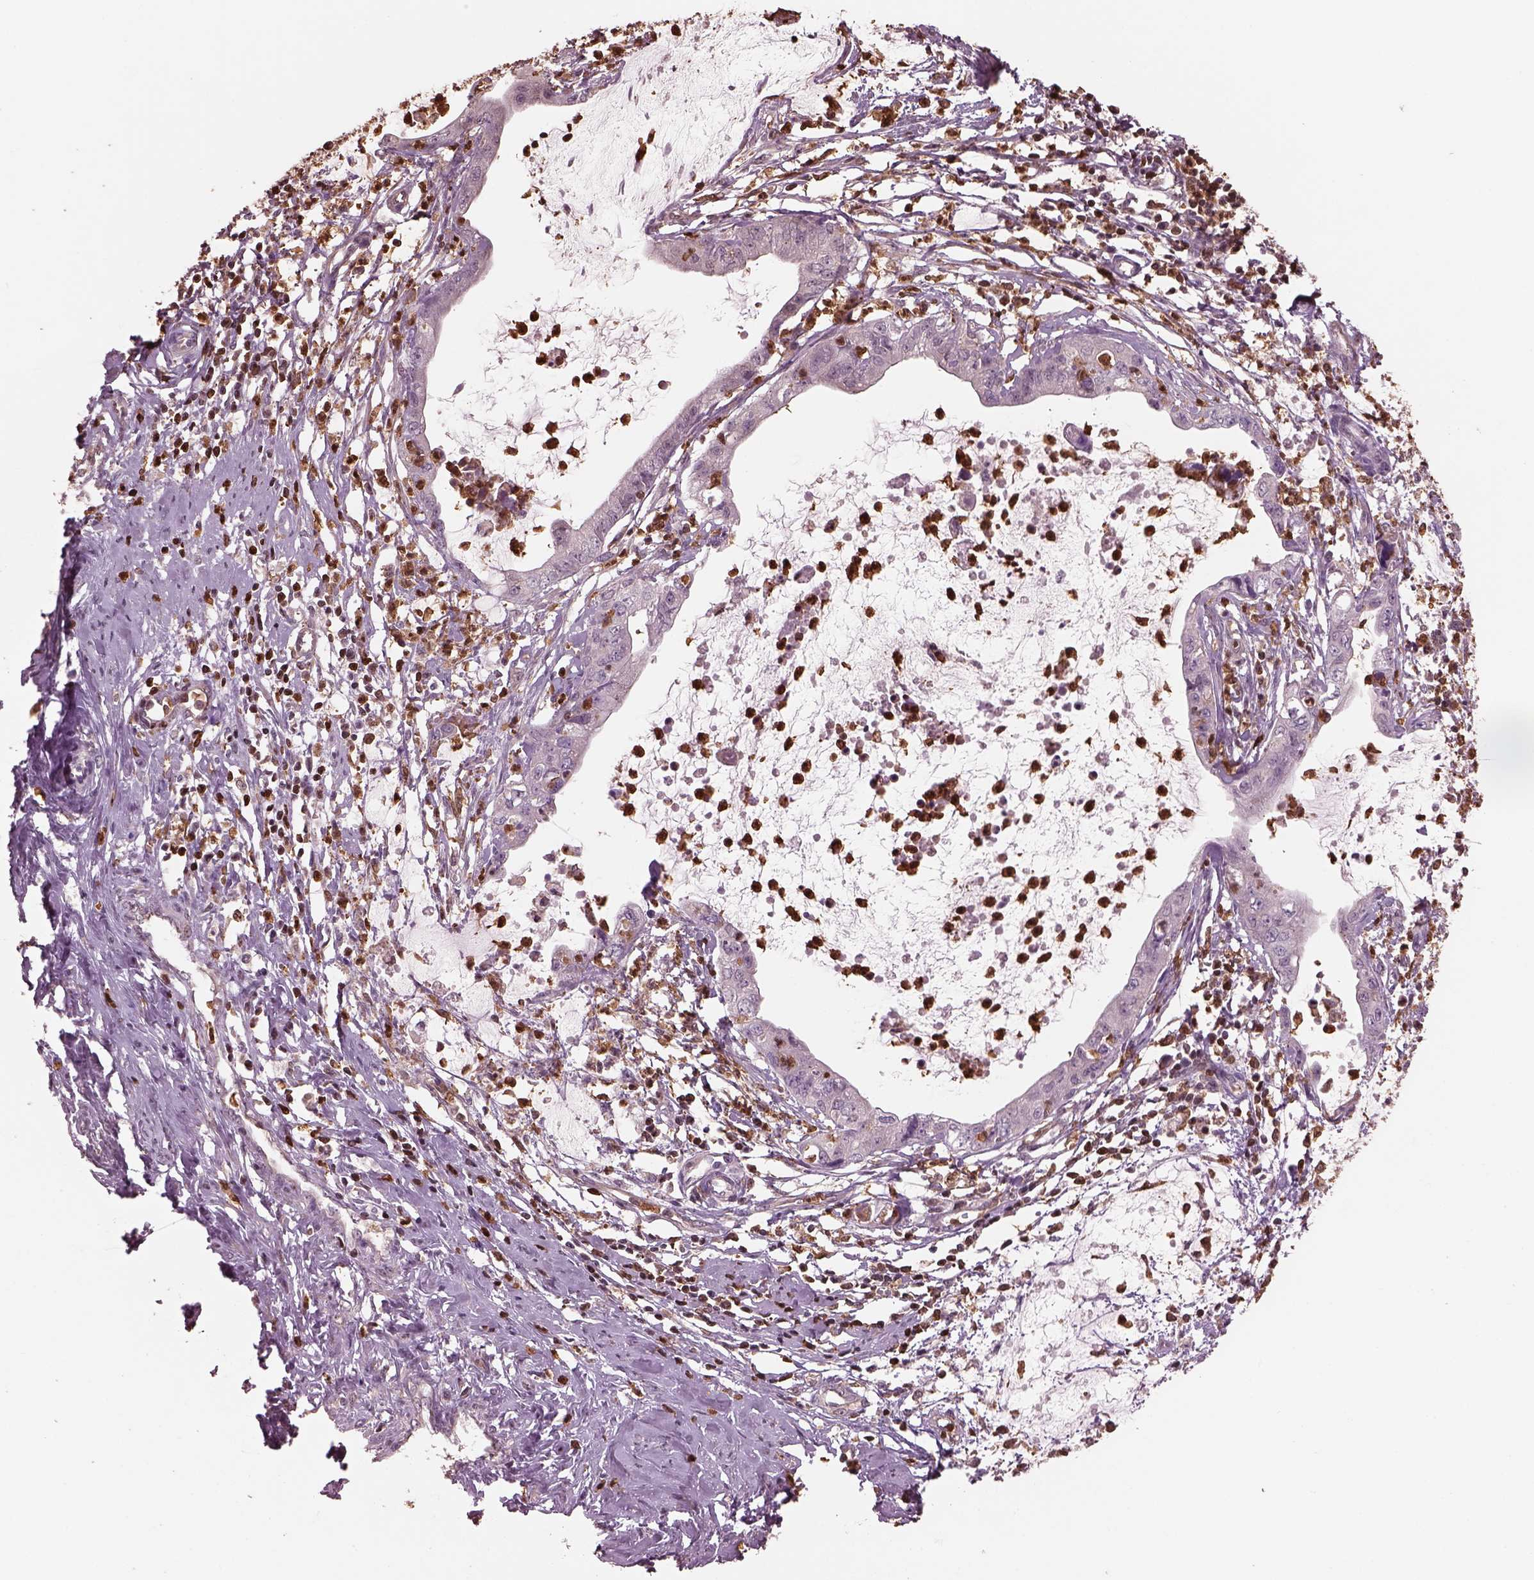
{"staining": {"intensity": "negative", "quantity": "none", "location": "none"}, "tissue": "cervical cancer", "cell_type": "Tumor cells", "image_type": "cancer", "snomed": [{"axis": "morphology", "description": "Normal tissue, NOS"}, {"axis": "morphology", "description": "Adenocarcinoma, NOS"}, {"axis": "topography", "description": "Cervix"}], "caption": "Immunohistochemistry (IHC) histopathology image of neoplastic tissue: human cervical cancer (adenocarcinoma) stained with DAB (3,3'-diaminobenzidine) displays no significant protein positivity in tumor cells.", "gene": "IL31RA", "patient": {"sex": "female", "age": 38}}